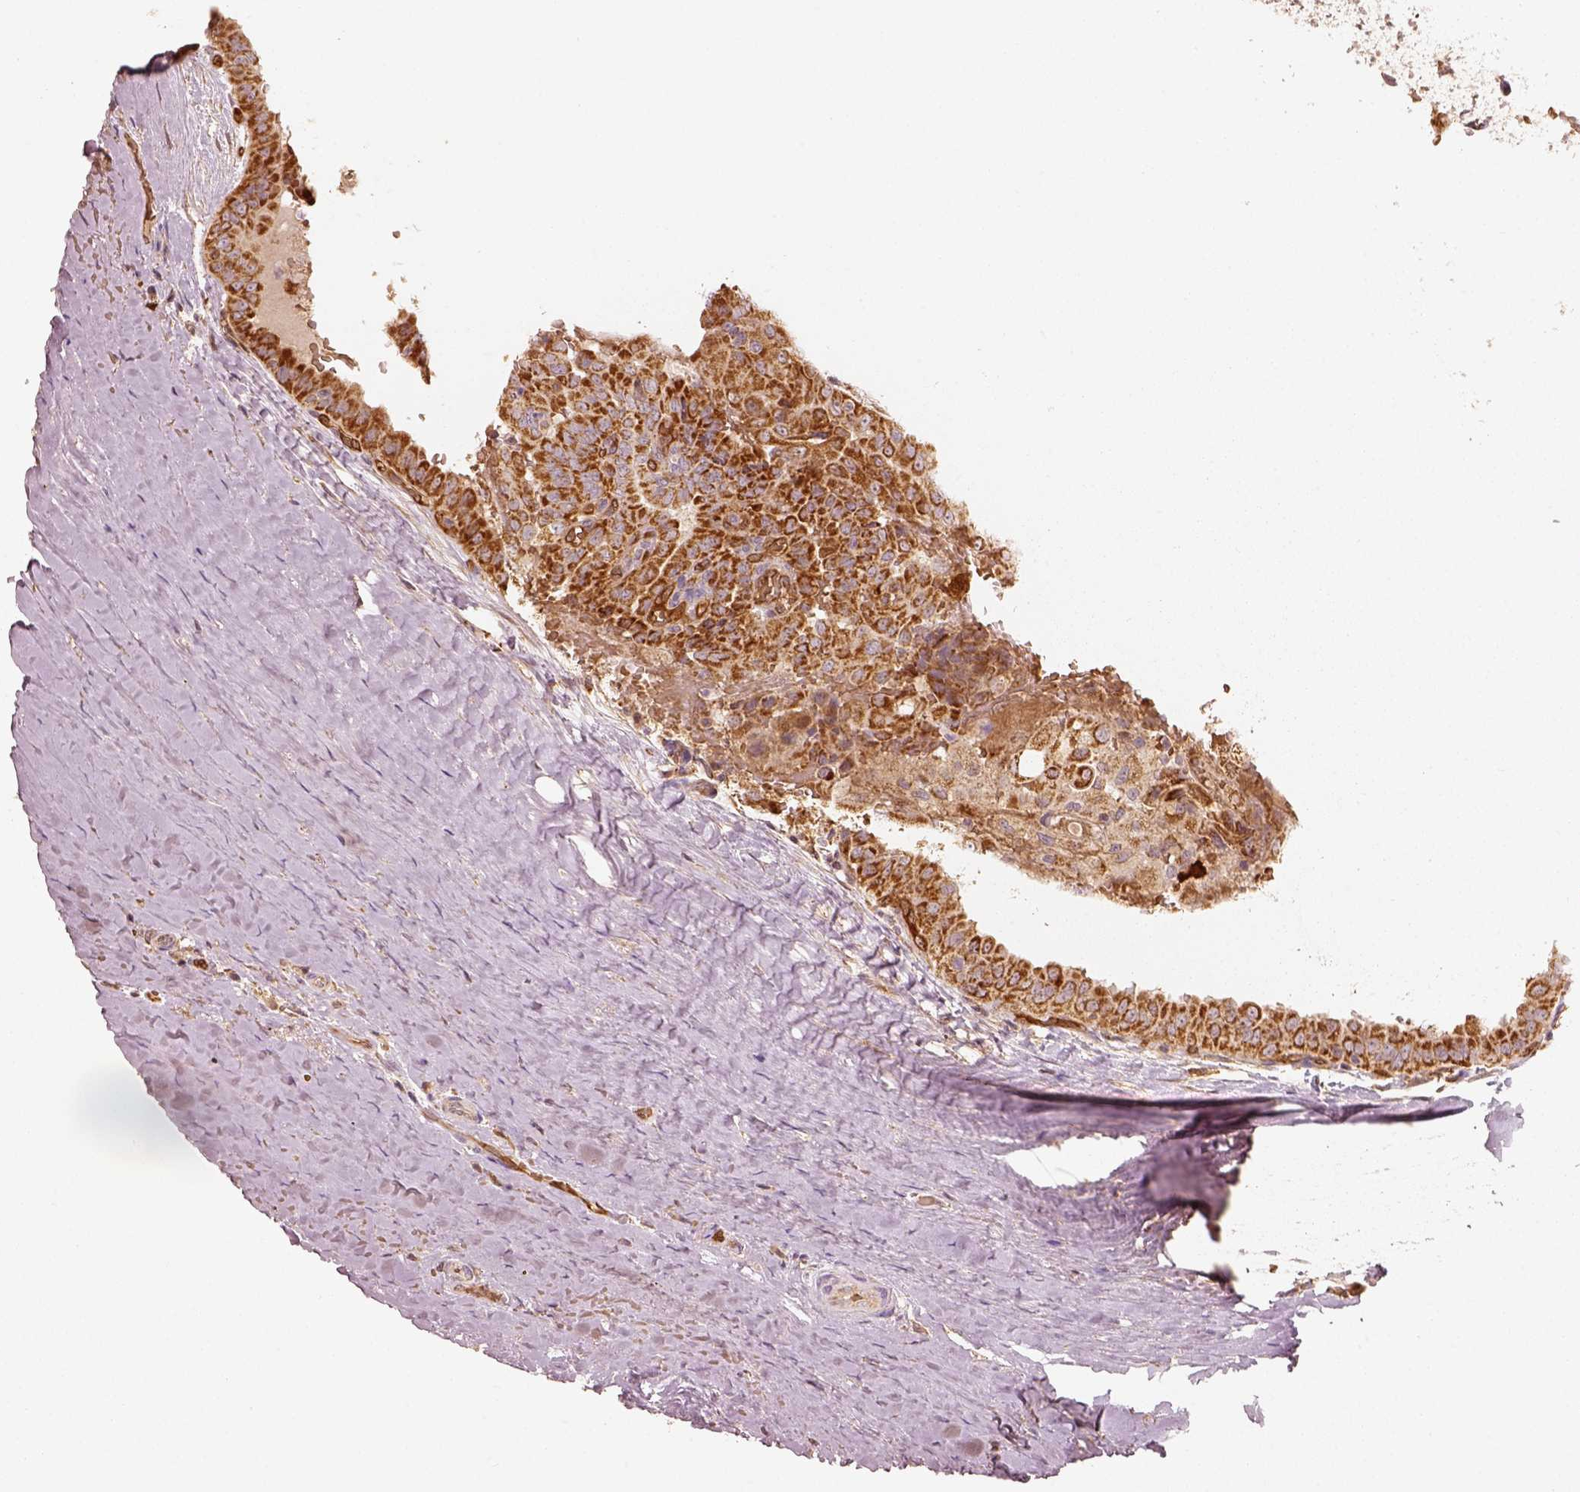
{"staining": {"intensity": "strong", "quantity": "<25%", "location": "cytoplasmic/membranous"}, "tissue": "thyroid cancer", "cell_type": "Tumor cells", "image_type": "cancer", "snomed": [{"axis": "morphology", "description": "Papillary adenocarcinoma, NOS"}, {"axis": "morphology", "description": "Papillary adenoma metastatic"}, {"axis": "topography", "description": "Thyroid gland"}], "caption": "Thyroid cancer stained with DAB (3,3'-diaminobenzidine) immunohistochemistry (IHC) exhibits medium levels of strong cytoplasmic/membranous staining in approximately <25% of tumor cells. The staining is performed using DAB brown chromogen to label protein expression. The nuclei are counter-stained blue using hematoxylin.", "gene": "FSCN1", "patient": {"sex": "female", "age": 50}}